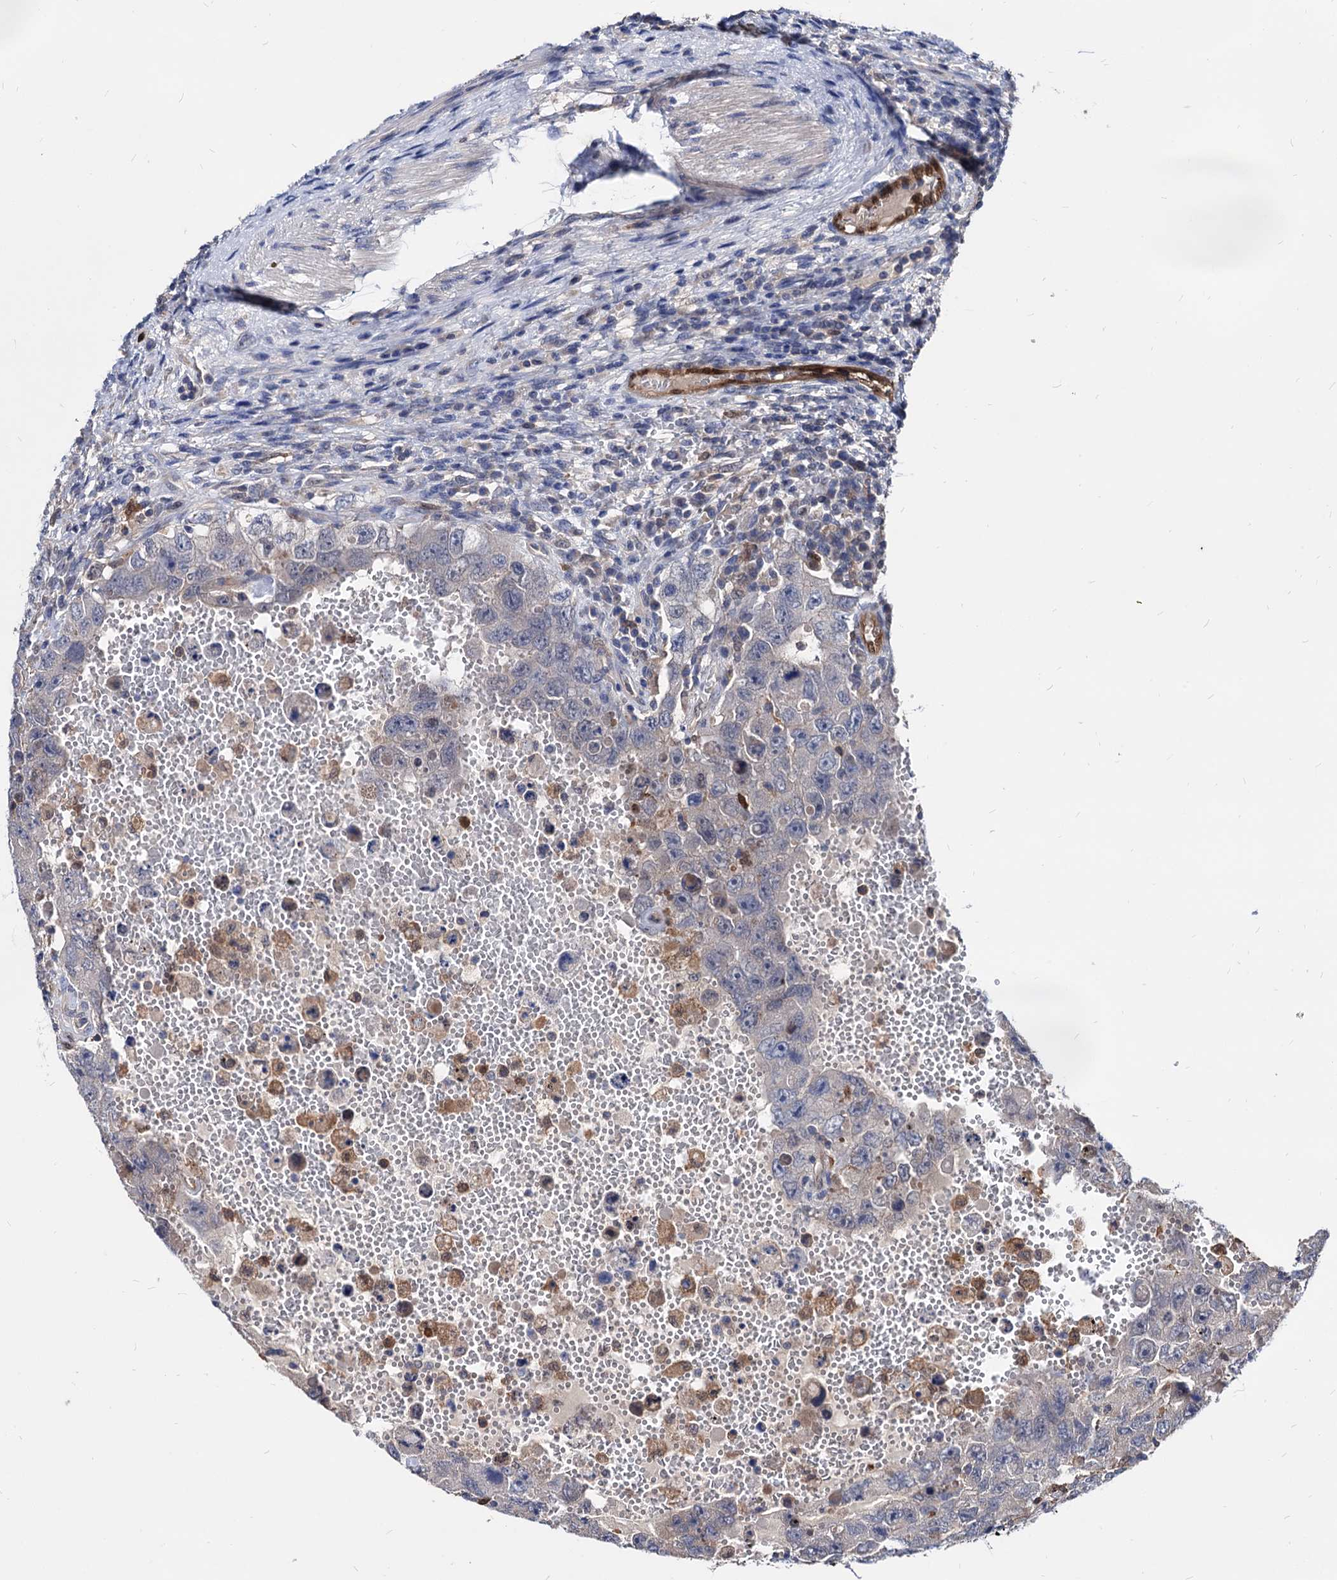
{"staining": {"intensity": "weak", "quantity": "<25%", "location": "cytoplasmic/membranous"}, "tissue": "testis cancer", "cell_type": "Tumor cells", "image_type": "cancer", "snomed": [{"axis": "morphology", "description": "Carcinoma, Embryonal, NOS"}, {"axis": "topography", "description": "Testis"}], "caption": "IHC image of neoplastic tissue: embryonal carcinoma (testis) stained with DAB reveals no significant protein staining in tumor cells. (Immunohistochemistry (ihc), brightfield microscopy, high magnification).", "gene": "CPPED1", "patient": {"sex": "male", "age": 26}}